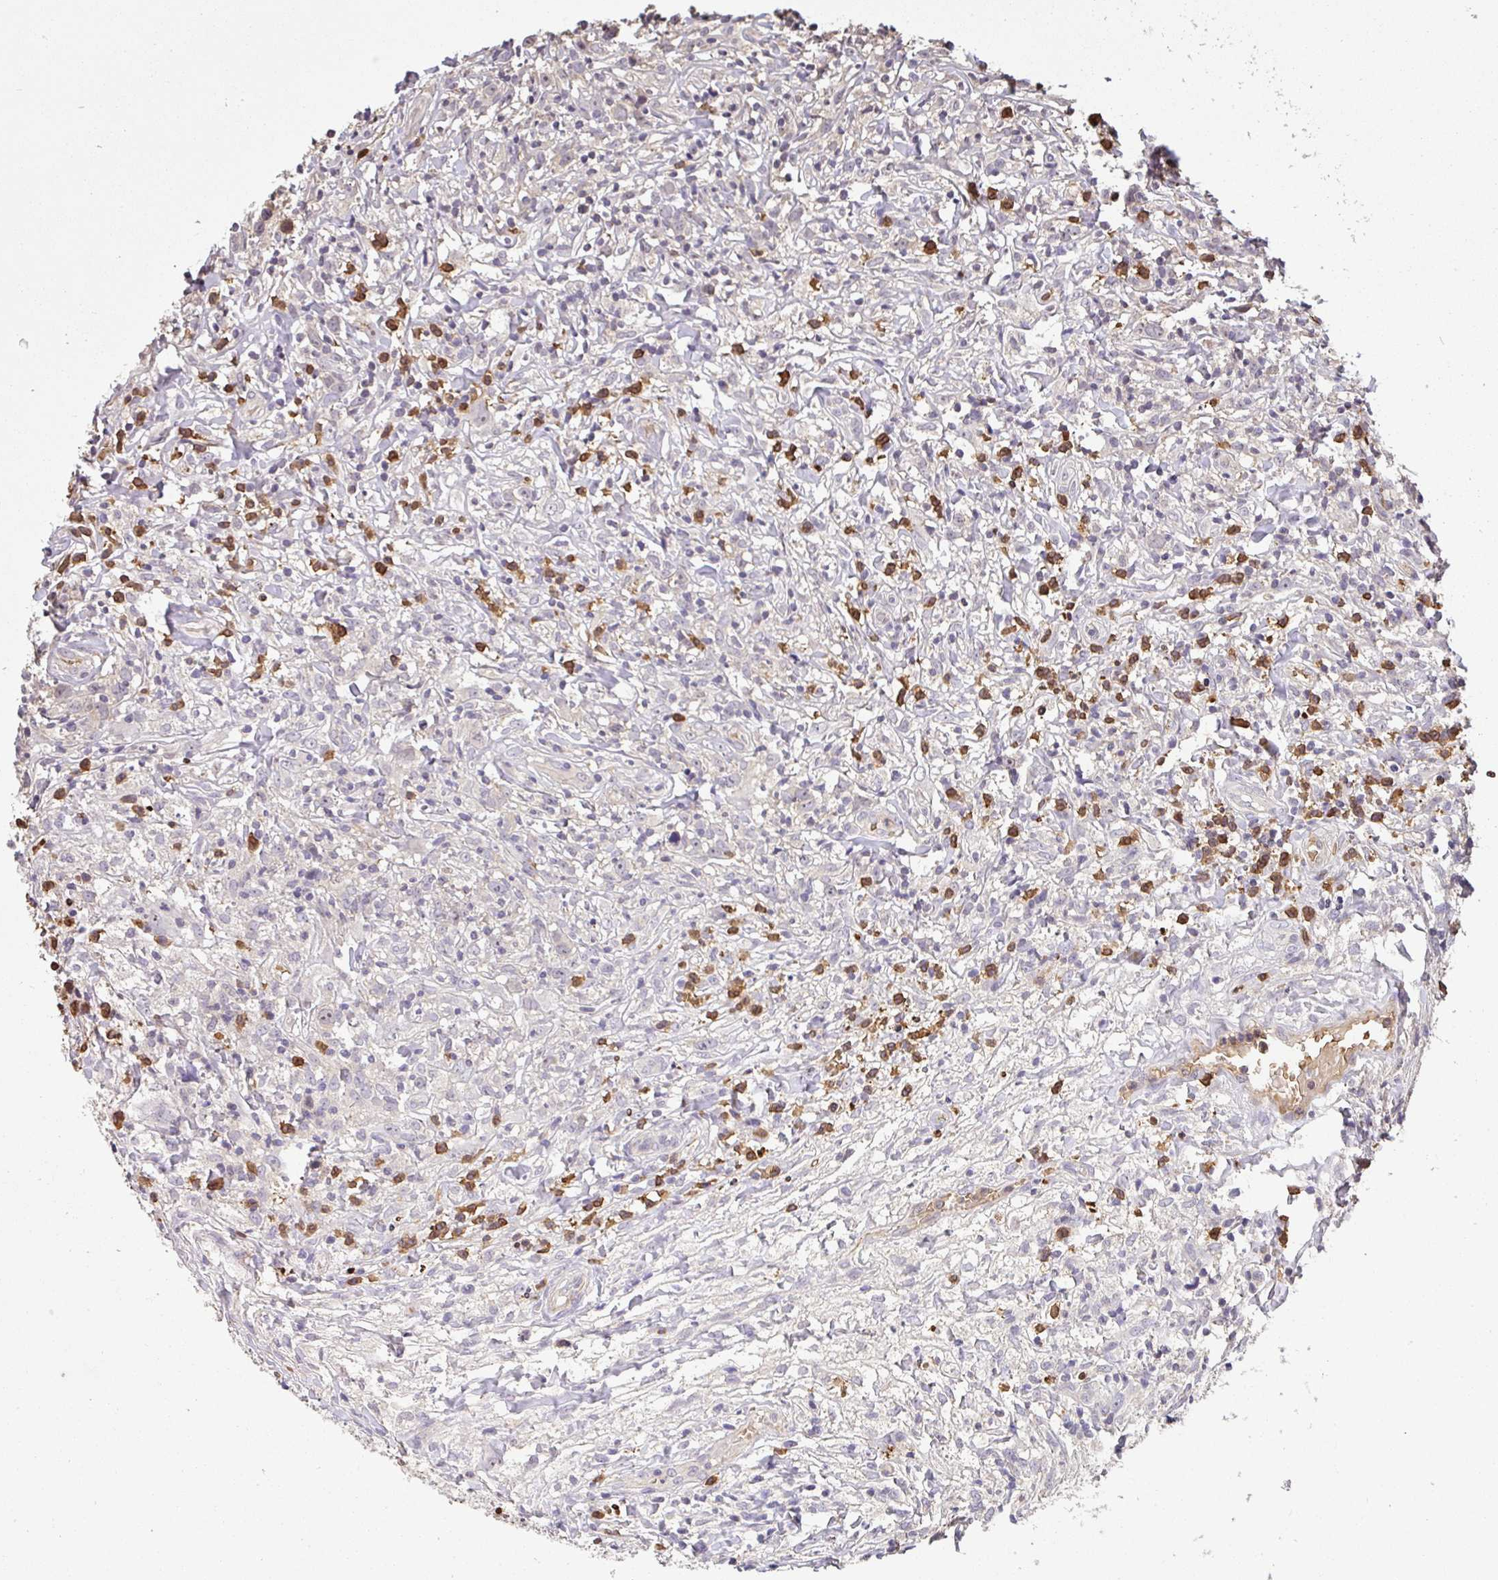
{"staining": {"intensity": "negative", "quantity": "none", "location": "none"}, "tissue": "lymphoma", "cell_type": "Tumor cells", "image_type": "cancer", "snomed": [{"axis": "morphology", "description": "Hodgkin's disease, NOS"}, {"axis": "topography", "description": "No Tissue"}], "caption": "Immunohistochemical staining of Hodgkin's disease shows no significant expression in tumor cells.", "gene": "C1QTNF9B", "patient": {"sex": "female", "age": 21}}